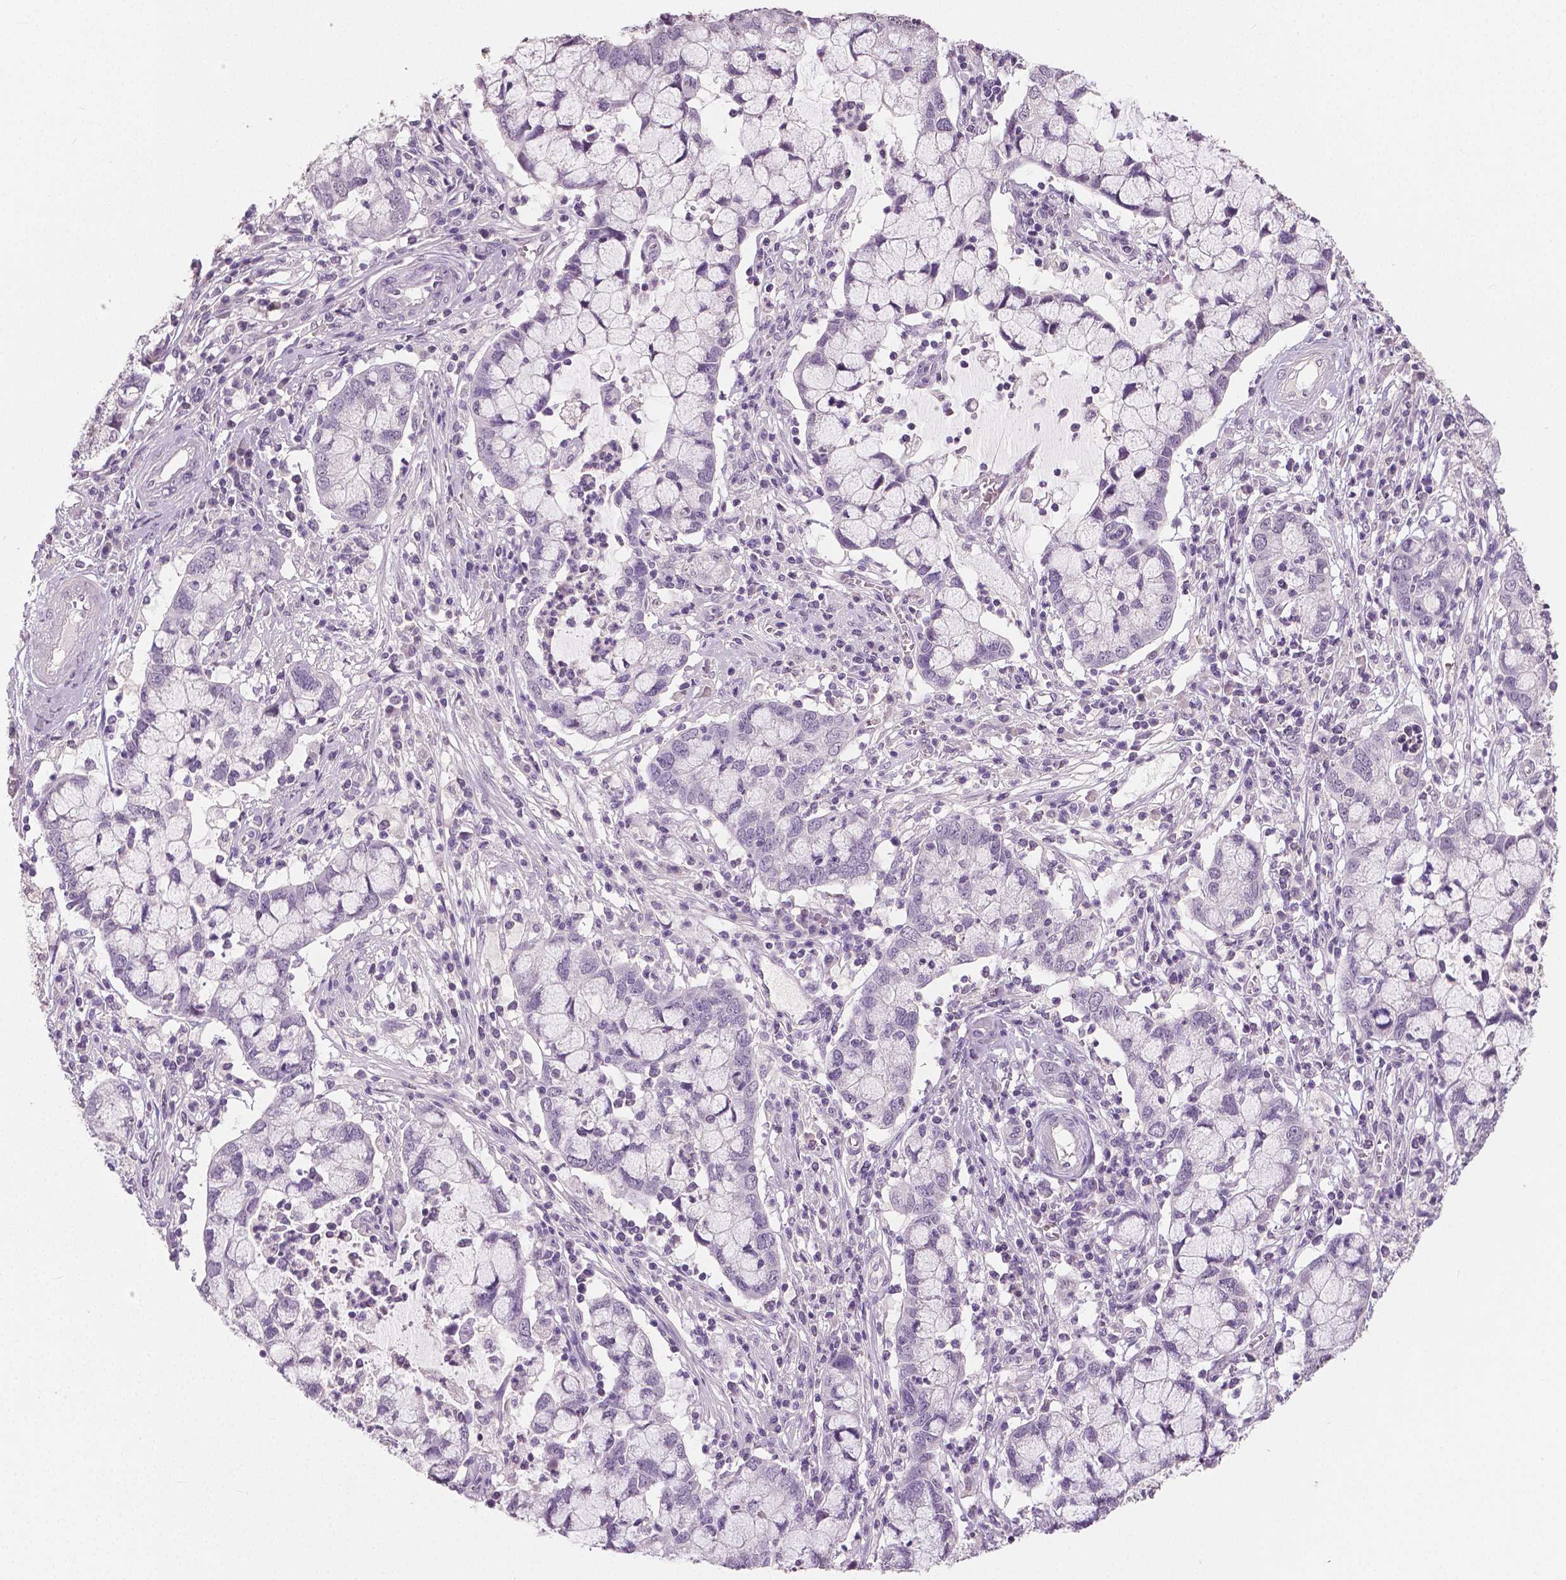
{"staining": {"intensity": "negative", "quantity": "none", "location": "none"}, "tissue": "cervical cancer", "cell_type": "Tumor cells", "image_type": "cancer", "snomed": [{"axis": "morphology", "description": "Adenocarcinoma, NOS"}, {"axis": "topography", "description": "Cervix"}], "caption": "Tumor cells are negative for protein expression in human cervical cancer (adenocarcinoma). (DAB (3,3'-diaminobenzidine) IHC visualized using brightfield microscopy, high magnification).", "gene": "NECAB1", "patient": {"sex": "female", "age": 40}}